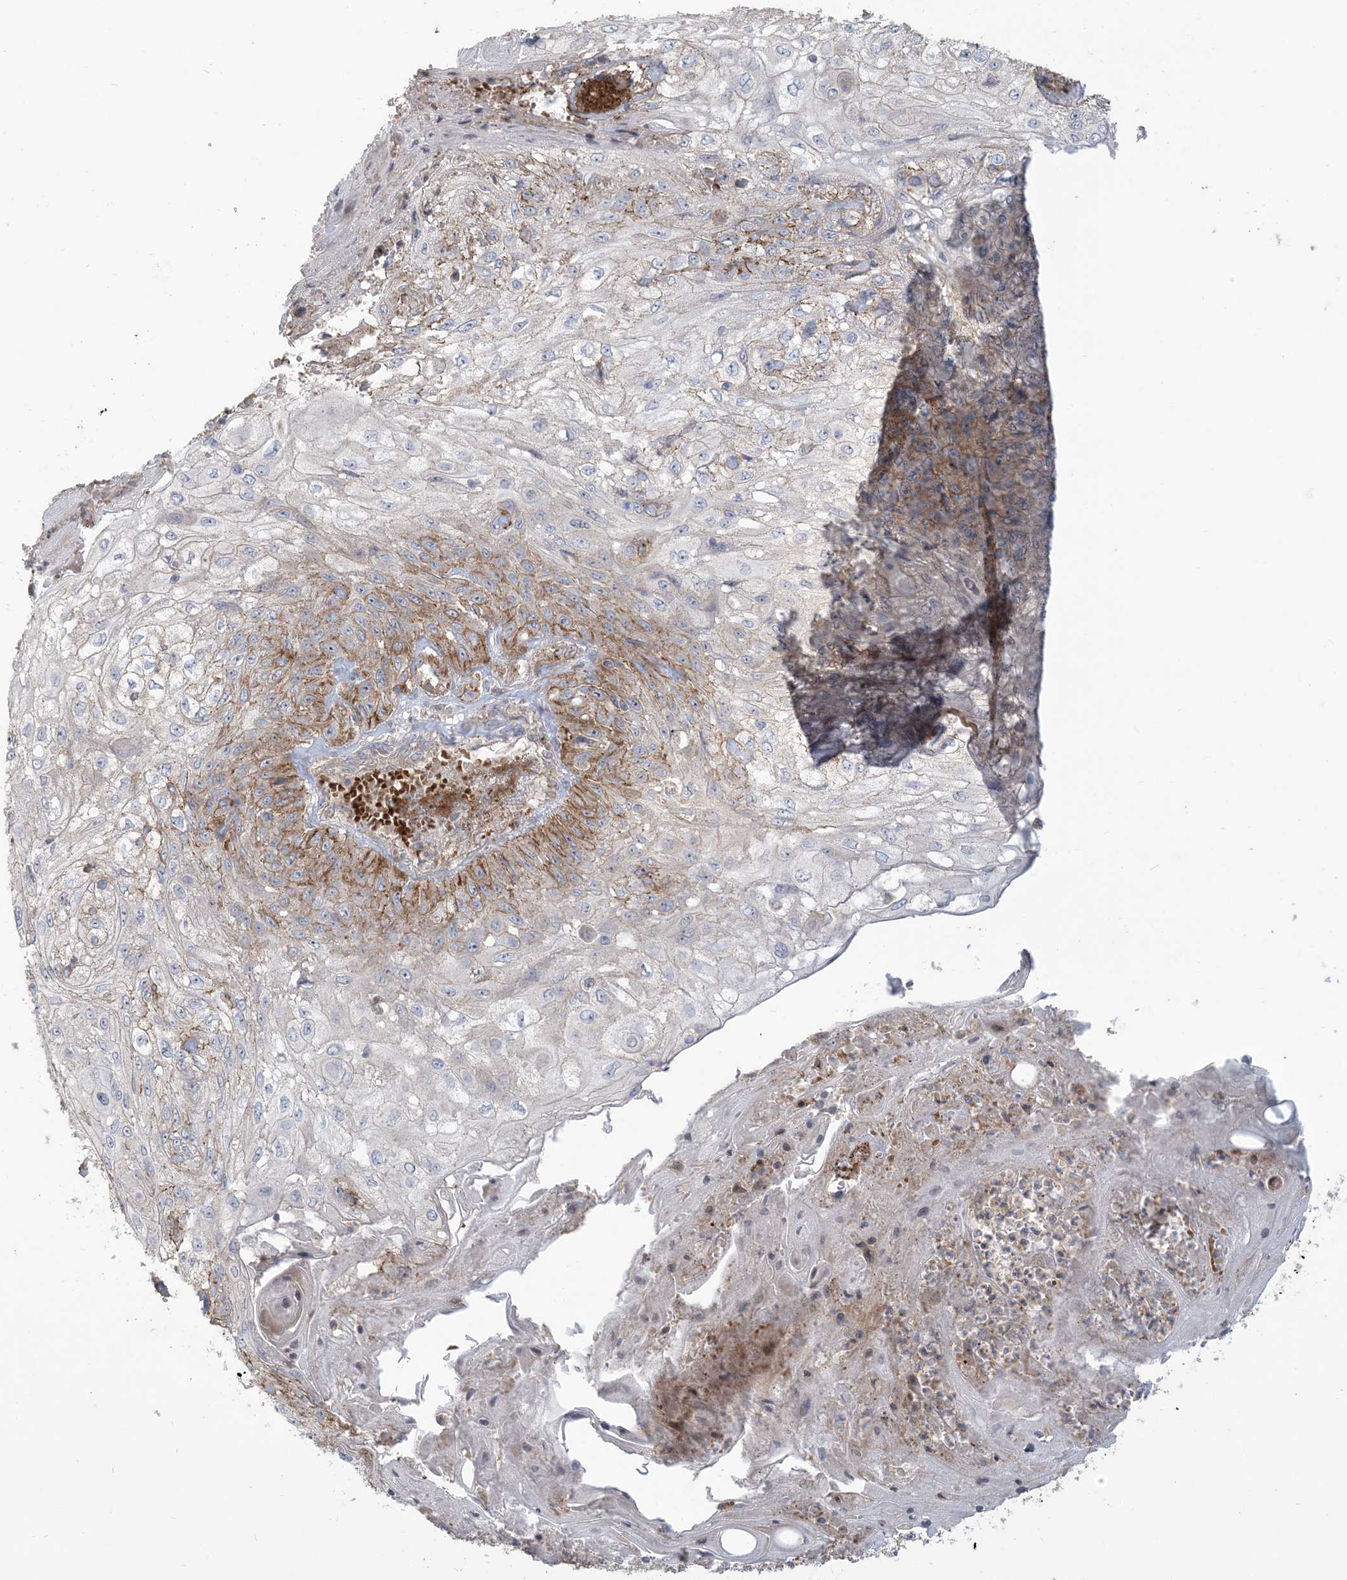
{"staining": {"intensity": "moderate", "quantity": "25%-75%", "location": "cytoplasmic/membranous"}, "tissue": "skin cancer", "cell_type": "Tumor cells", "image_type": "cancer", "snomed": [{"axis": "morphology", "description": "Squamous cell carcinoma, NOS"}, {"axis": "morphology", "description": "Squamous cell carcinoma, metastatic, NOS"}, {"axis": "topography", "description": "Skin"}, {"axis": "topography", "description": "Lymph node"}], "caption": "Immunohistochemical staining of skin cancer (metastatic squamous cell carcinoma) displays medium levels of moderate cytoplasmic/membranous protein expression in about 25%-75% of tumor cells. The staining was performed using DAB to visualize the protein expression in brown, while the nuclei were stained in blue with hematoxylin (Magnification: 20x).", "gene": "KLHL18", "patient": {"sex": "male", "age": 75}}